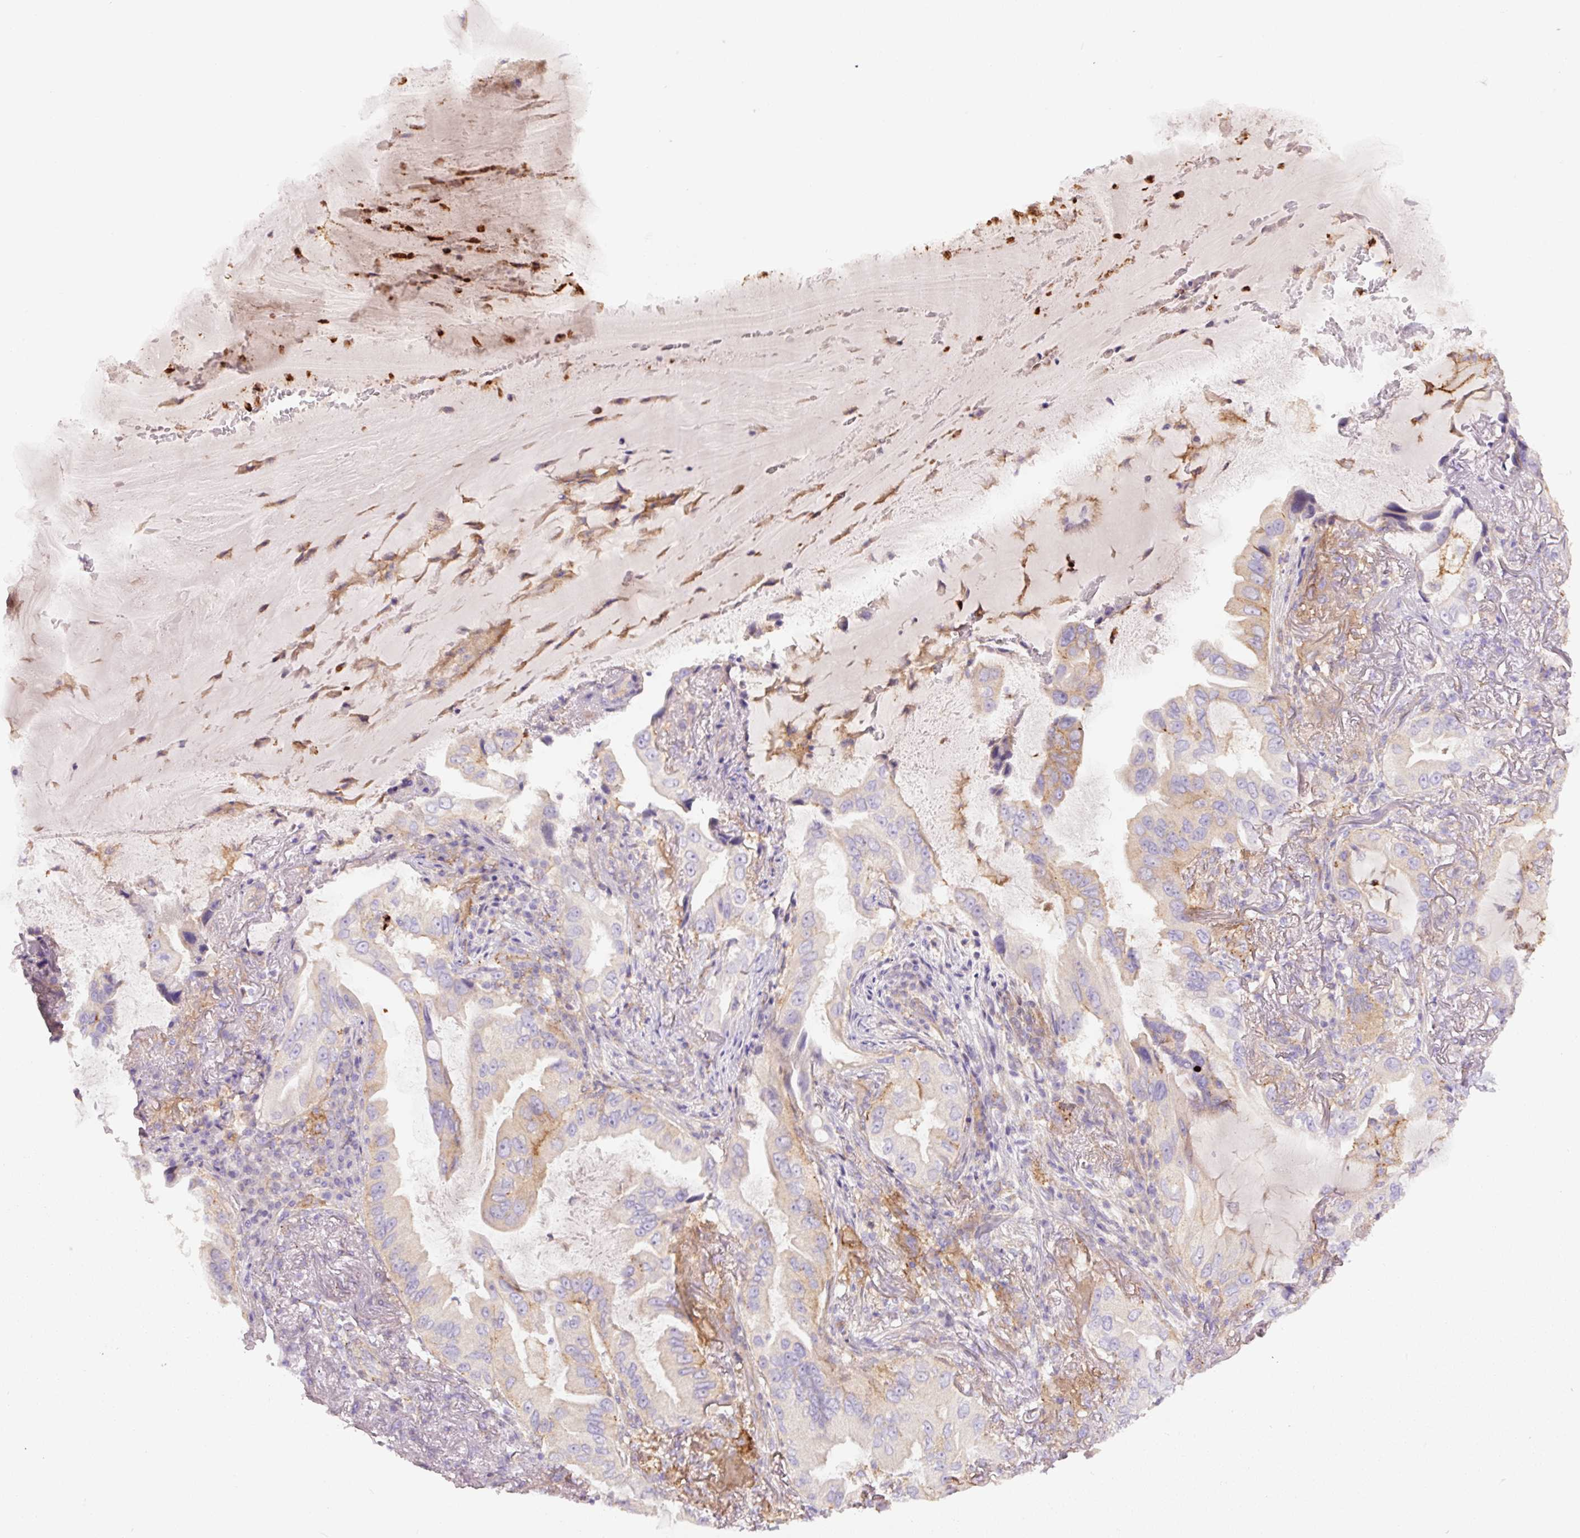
{"staining": {"intensity": "negative", "quantity": "none", "location": "none"}, "tissue": "lung cancer", "cell_type": "Tumor cells", "image_type": "cancer", "snomed": [{"axis": "morphology", "description": "Adenocarcinoma, NOS"}, {"axis": "topography", "description": "Lung"}], "caption": "Immunohistochemical staining of adenocarcinoma (lung) demonstrates no significant positivity in tumor cells. The staining is performed using DAB (3,3'-diaminobenzidine) brown chromogen with nuclei counter-stained in using hematoxylin.", "gene": "SH2D6", "patient": {"sex": "female", "age": 69}}